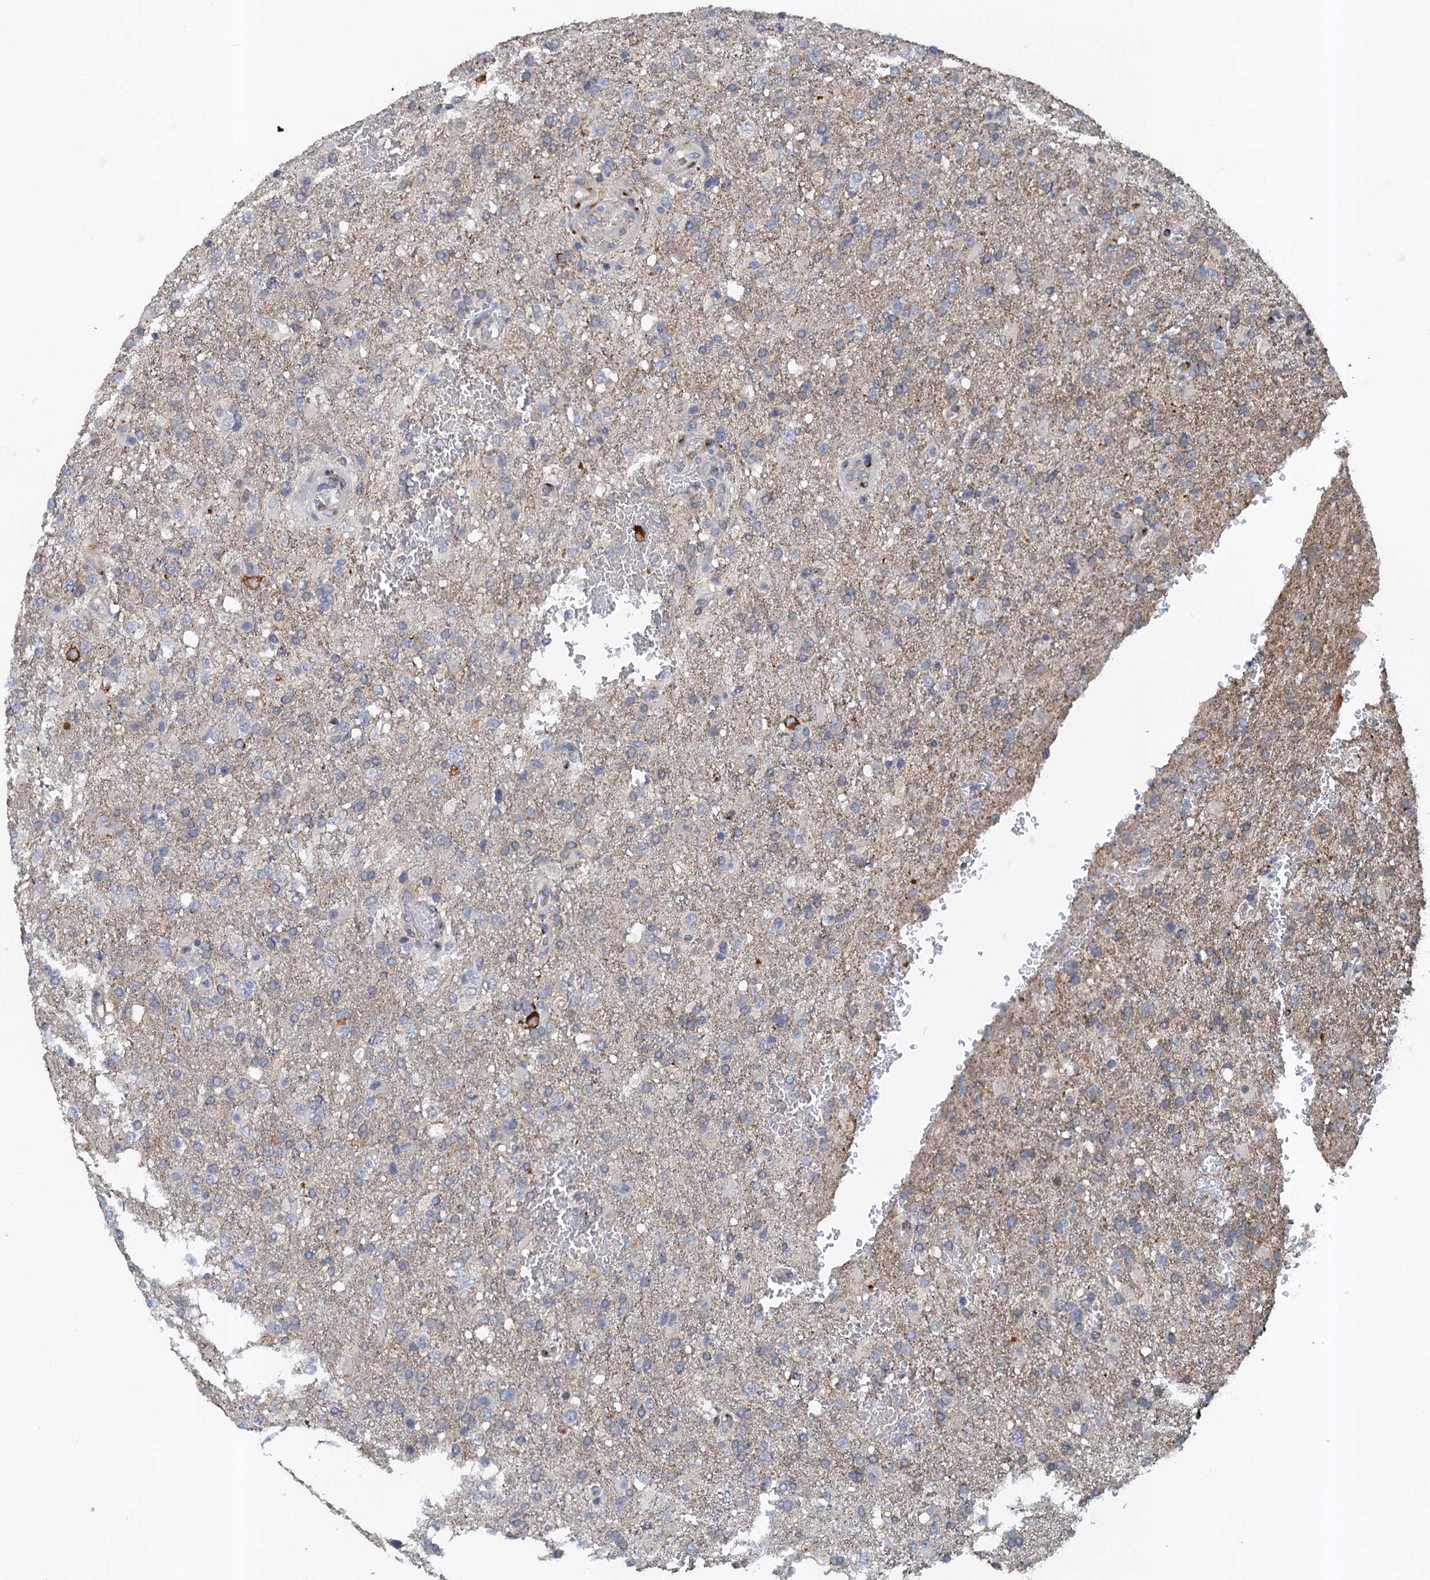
{"staining": {"intensity": "negative", "quantity": "none", "location": "none"}, "tissue": "glioma", "cell_type": "Tumor cells", "image_type": "cancer", "snomed": [{"axis": "morphology", "description": "Glioma, malignant, High grade"}, {"axis": "topography", "description": "Brain"}], "caption": "Malignant high-grade glioma was stained to show a protein in brown. There is no significant positivity in tumor cells. Nuclei are stained in blue.", "gene": "NBEA", "patient": {"sex": "female", "age": 74}}